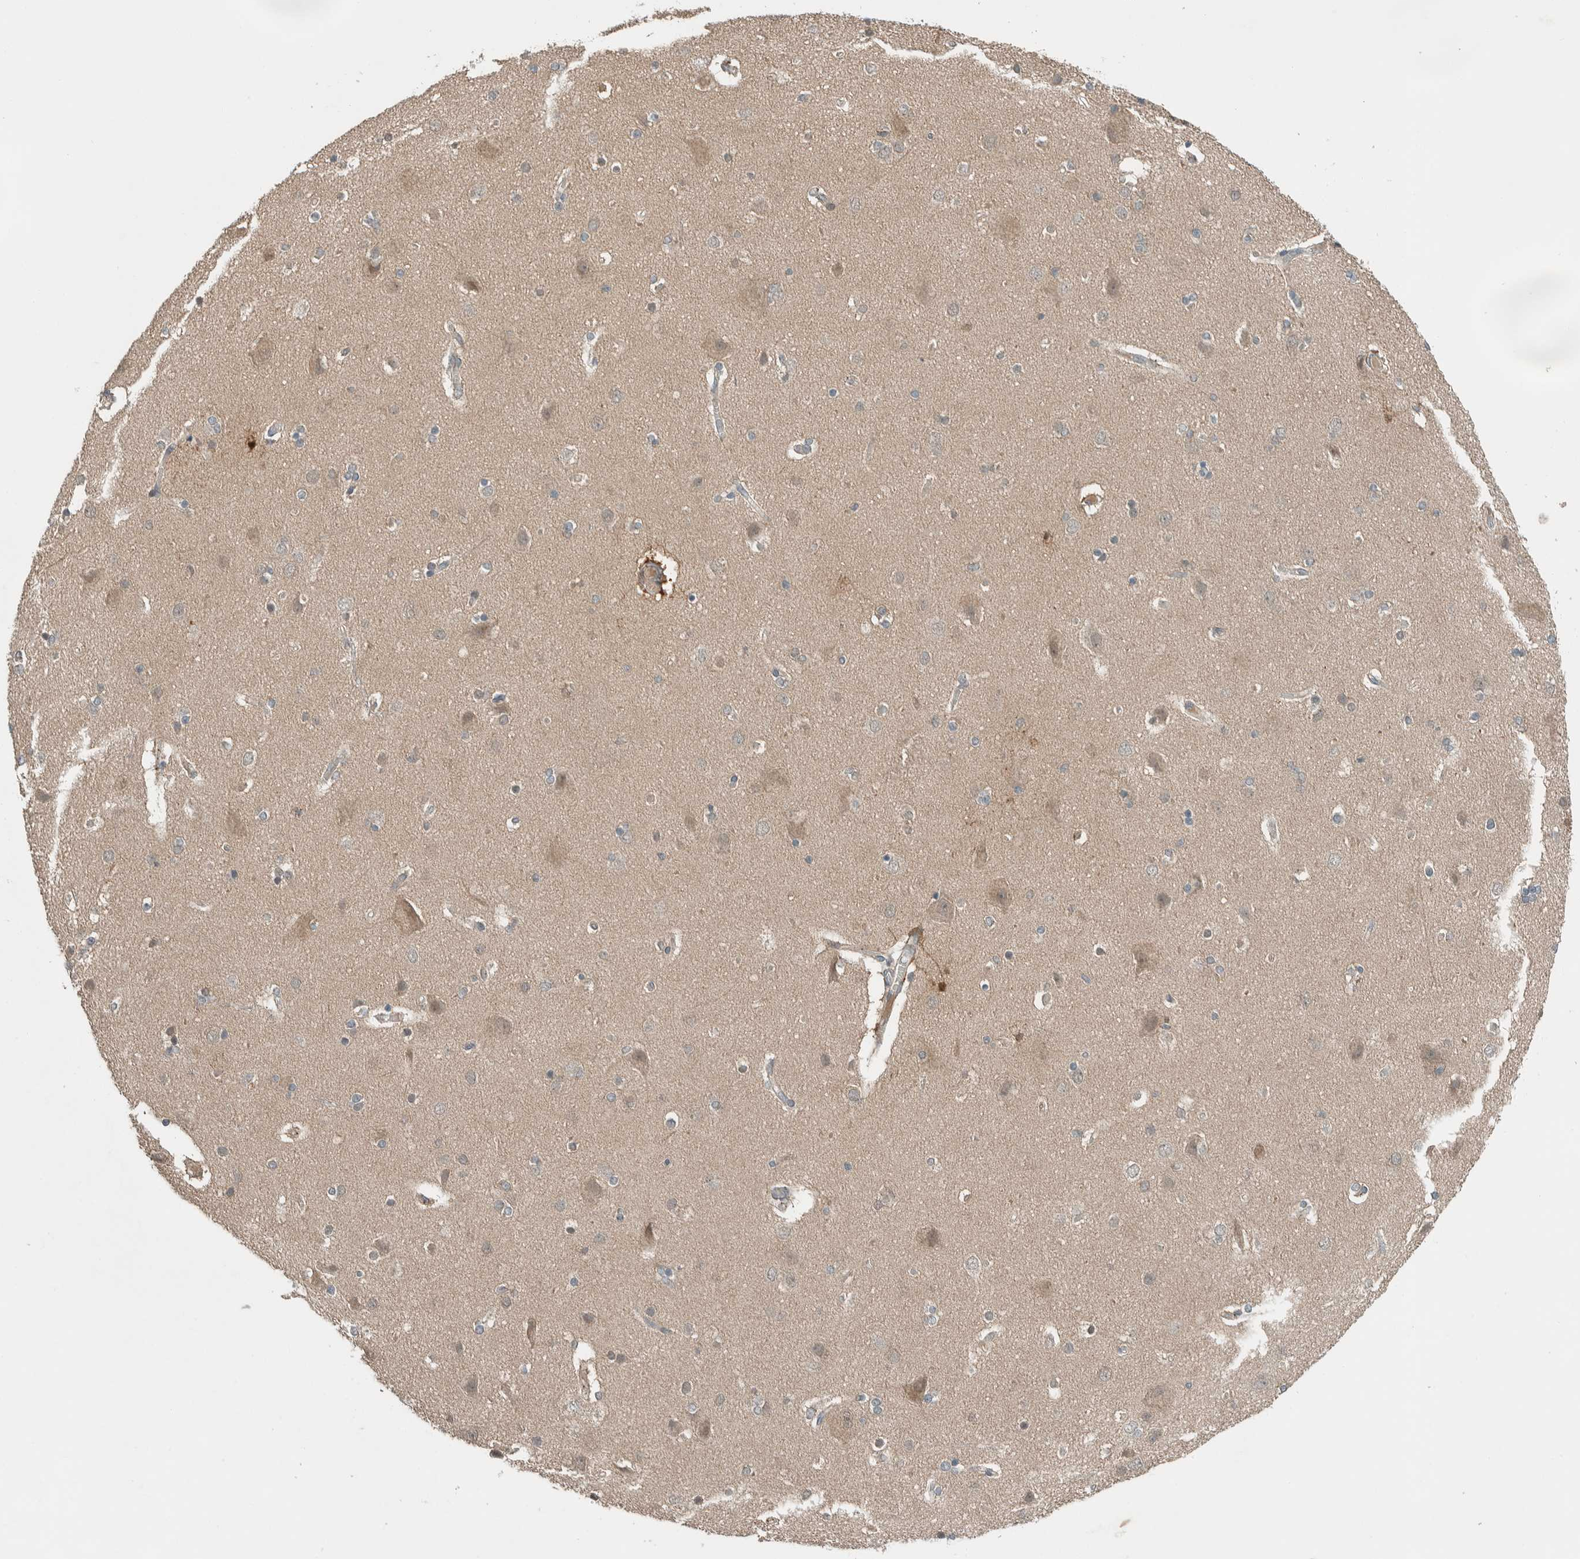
{"staining": {"intensity": "moderate", "quantity": "<25%", "location": "cytoplasmic/membranous"}, "tissue": "cerebral cortex", "cell_type": "Endothelial cells", "image_type": "normal", "snomed": [{"axis": "morphology", "description": "Normal tissue, NOS"}, {"axis": "topography", "description": "Cerebral cortex"}], "caption": "Immunohistochemistry image of benign cerebral cortex: human cerebral cortex stained using immunohistochemistry (IHC) displays low levels of moderate protein expression localized specifically in the cytoplasmic/membranous of endothelial cells, appearing as a cytoplasmic/membranous brown color.", "gene": "CTBP2", "patient": {"sex": "female", "age": 54}}